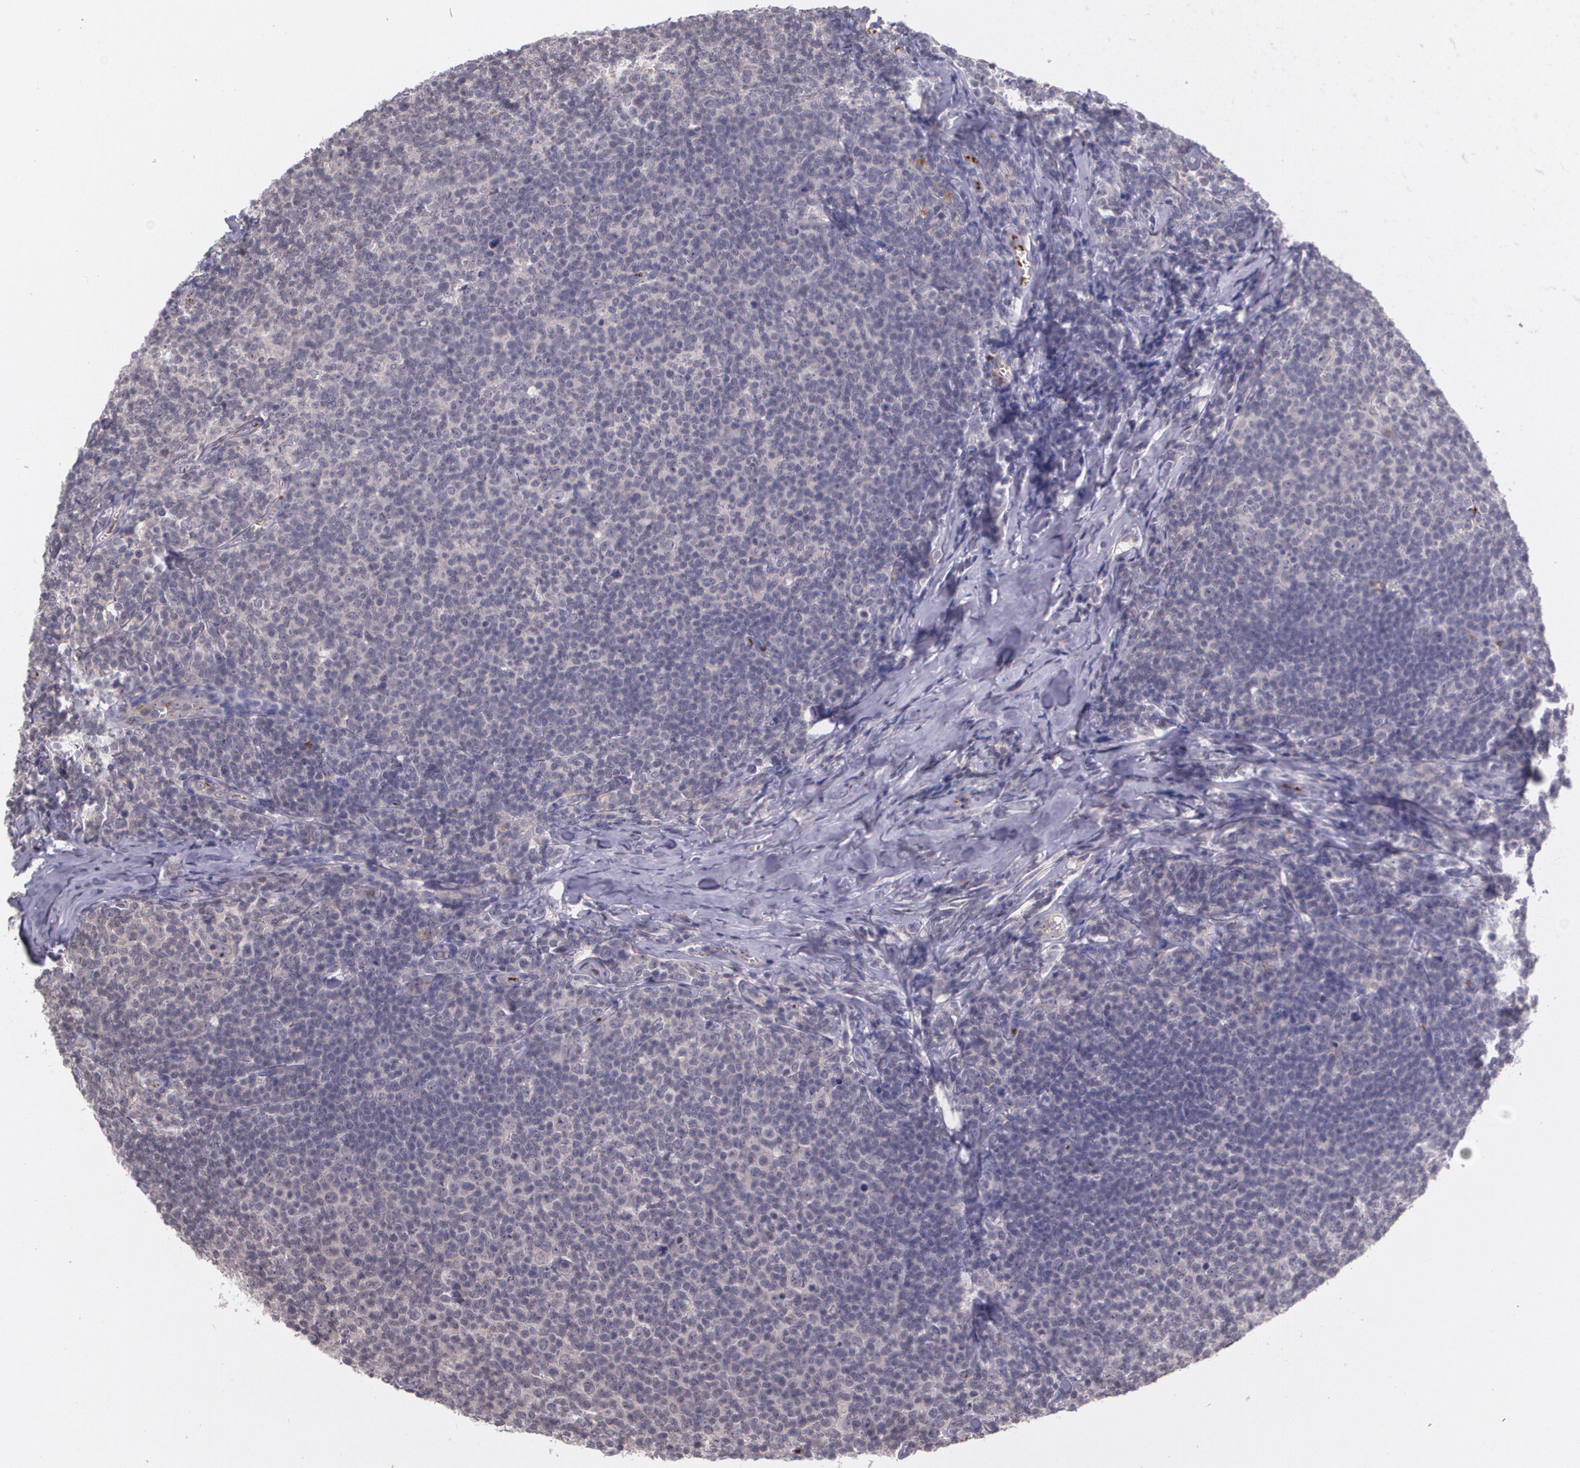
{"staining": {"intensity": "weak", "quantity": ">75%", "location": "cytoplasmic/membranous"}, "tissue": "lymphoma", "cell_type": "Tumor cells", "image_type": "cancer", "snomed": [{"axis": "morphology", "description": "Malignant lymphoma, non-Hodgkin's type, Low grade"}, {"axis": "topography", "description": "Lymph node"}], "caption": "Immunohistochemistry (IHC) image of human malignant lymphoma, non-Hodgkin's type (low-grade) stained for a protein (brown), which exhibits low levels of weak cytoplasmic/membranous positivity in about >75% of tumor cells.", "gene": "TM4SF1", "patient": {"sex": "male", "age": 74}}